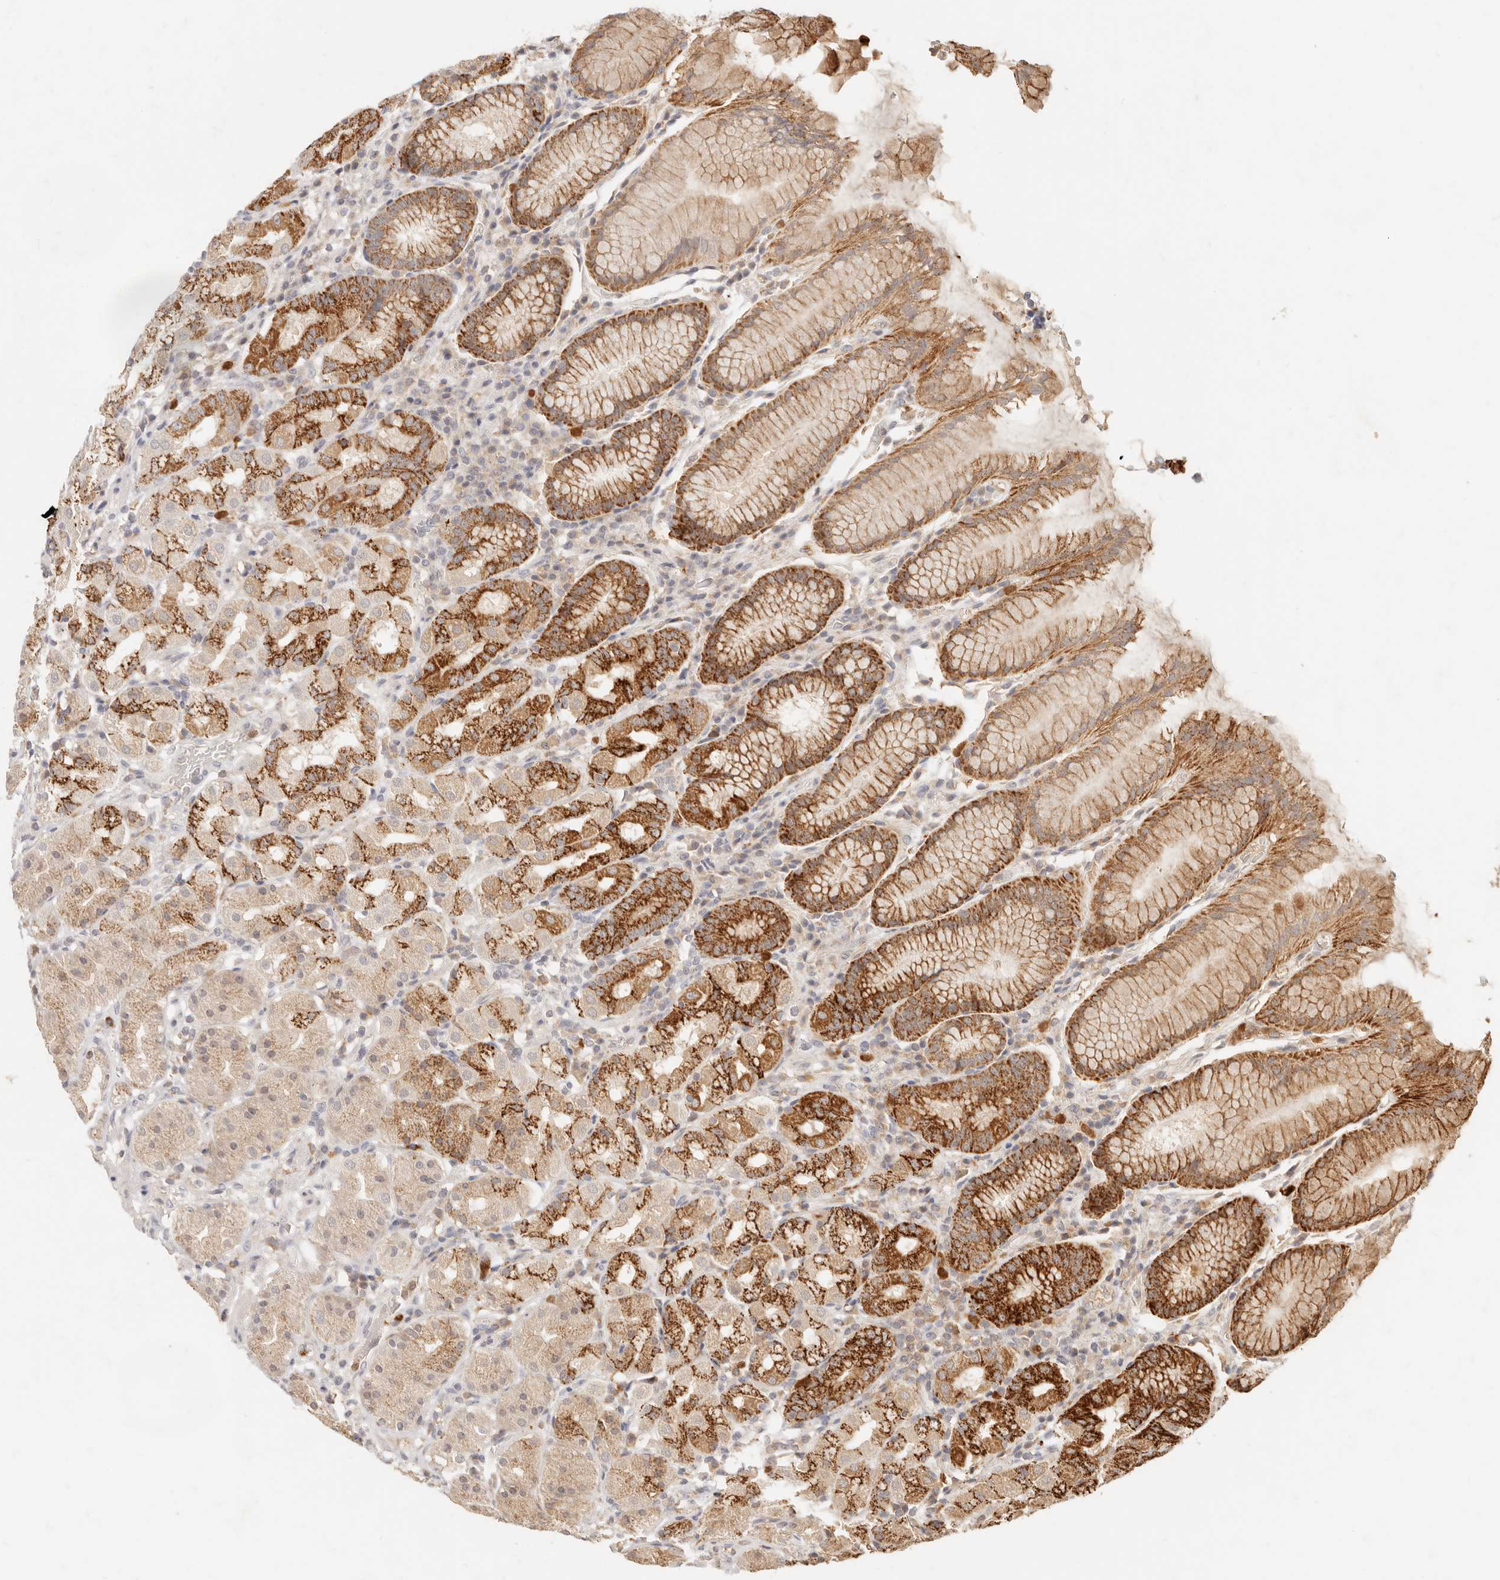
{"staining": {"intensity": "strong", "quantity": "25%-75%", "location": "cytoplasmic/membranous"}, "tissue": "stomach", "cell_type": "Glandular cells", "image_type": "normal", "snomed": [{"axis": "morphology", "description": "Normal tissue, NOS"}, {"axis": "topography", "description": "Stomach, lower"}], "caption": "IHC image of normal stomach: human stomach stained using immunohistochemistry (IHC) shows high levels of strong protein expression localized specifically in the cytoplasmic/membranous of glandular cells, appearing as a cytoplasmic/membranous brown color.", "gene": "TMTC2", "patient": {"sex": "female", "age": 56}}